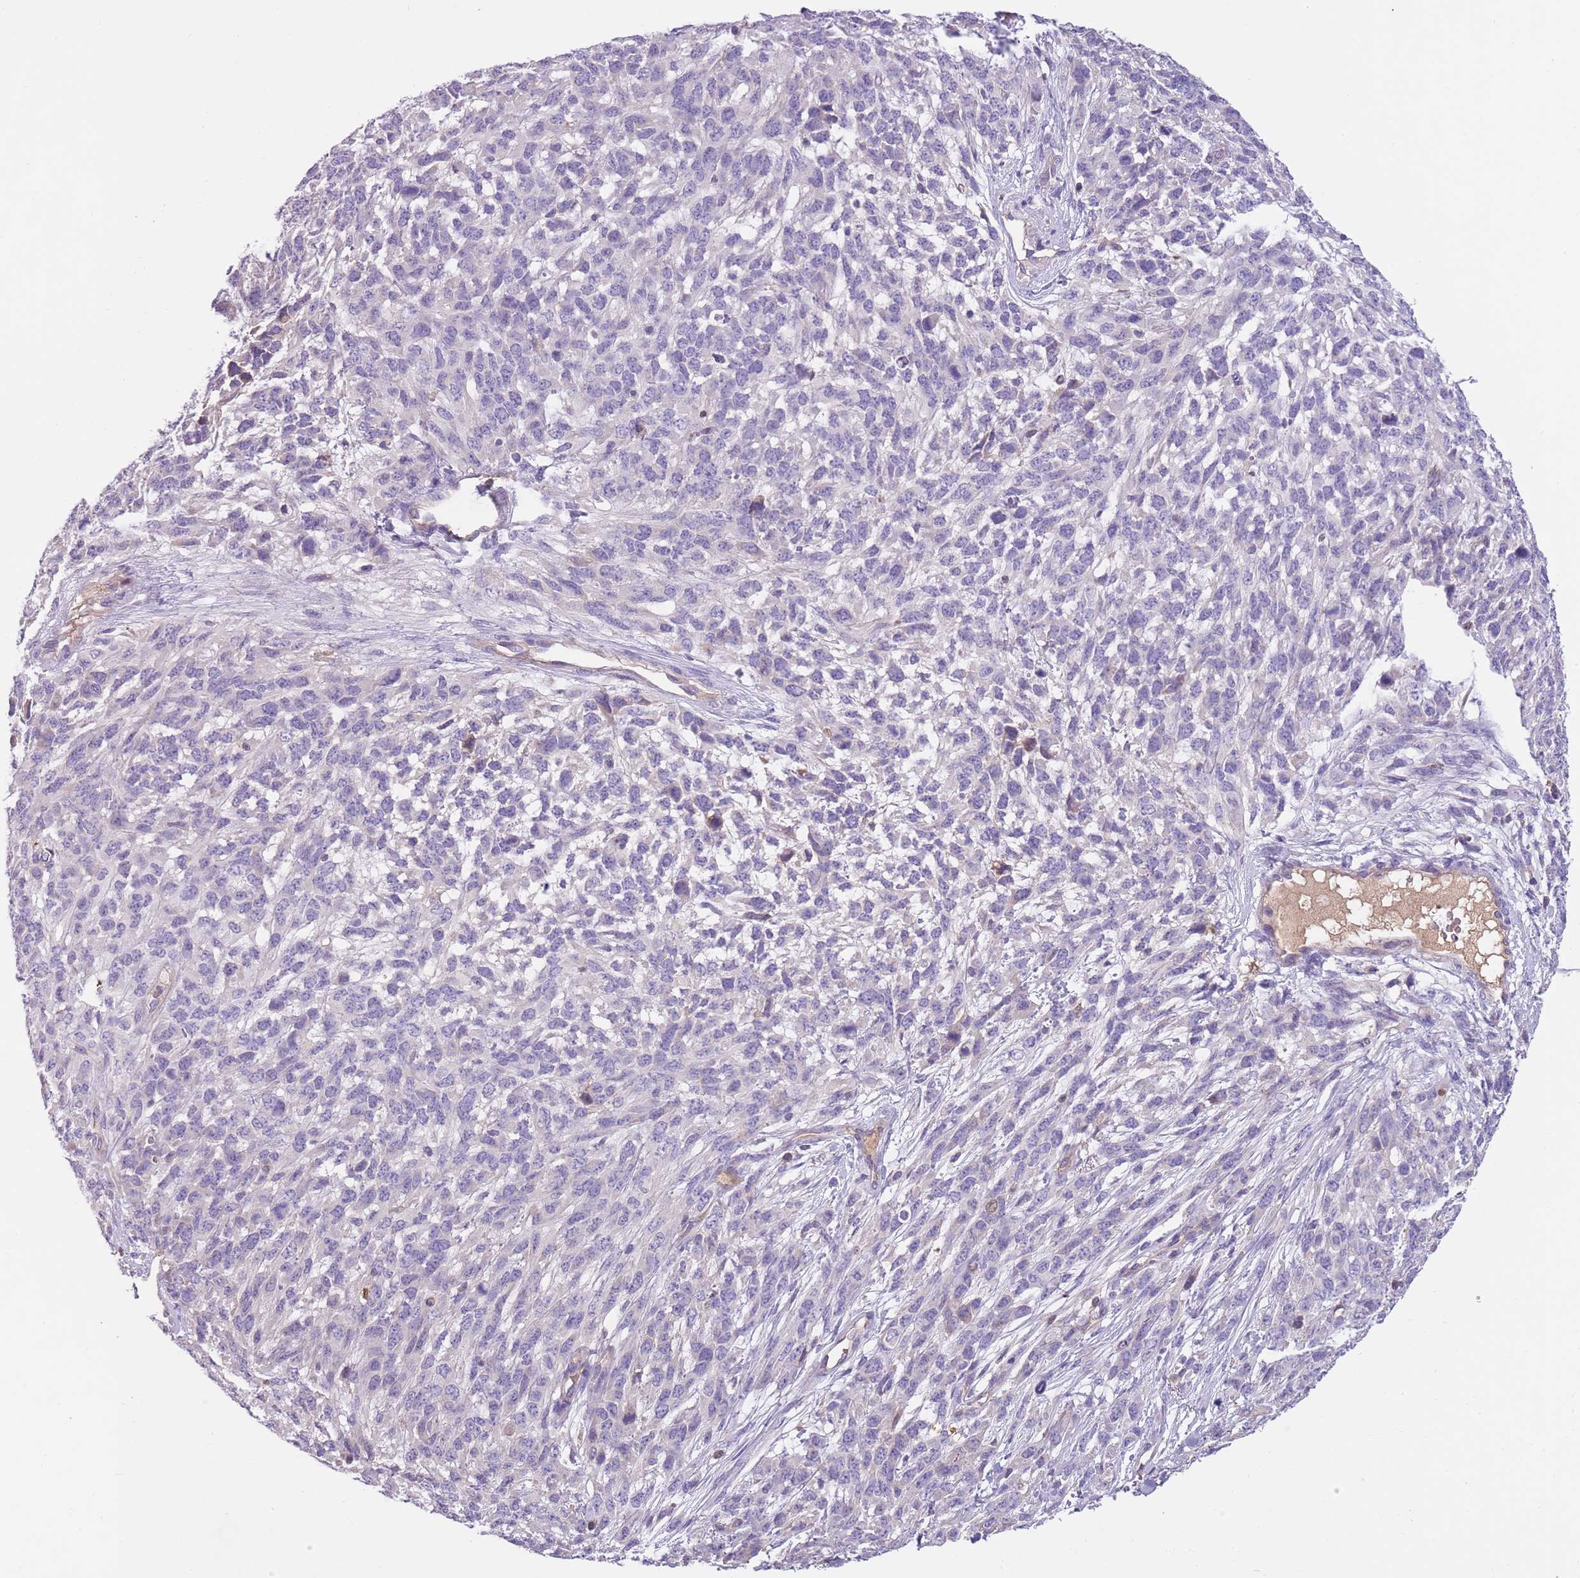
{"staining": {"intensity": "negative", "quantity": "none", "location": "none"}, "tissue": "melanoma", "cell_type": "Tumor cells", "image_type": "cancer", "snomed": [{"axis": "morphology", "description": "Normal morphology"}, {"axis": "morphology", "description": "Malignant melanoma, NOS"}, {"axis": "topography", "description": "Skin"}], "caption": "The histopathology image displays no staining of tumor cells in melanoma.", "gene": "HES3", "patient": {"sex": "female", "age": 72}}